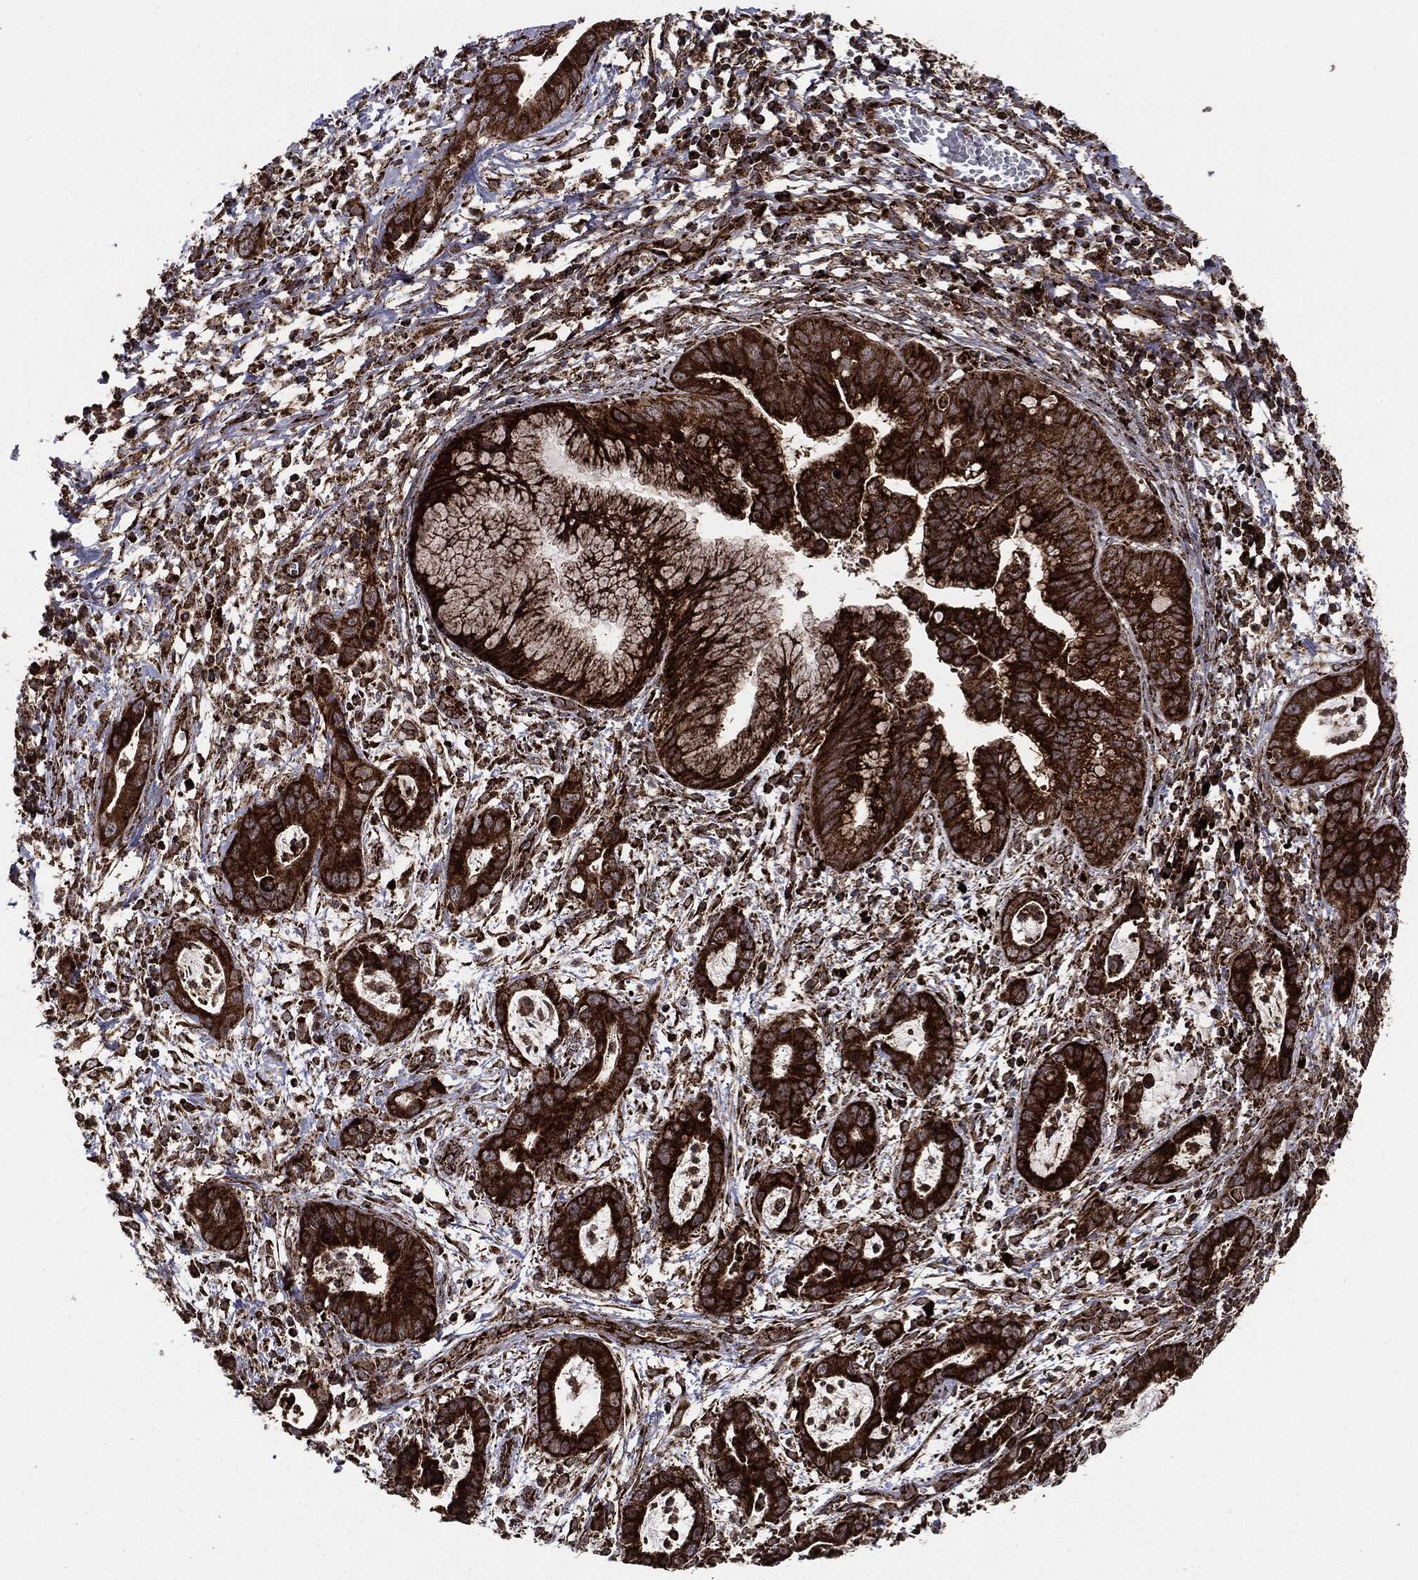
{"staining": {"intensity": "strong", "quantity": ">75%", "location": "cytoplasmic/membranous"}, "tissue": "cervical cancer", "cell_type": "Tumor cells", "image_type": "cancer", "snomed": [{"axis": "morphology", "description": "Adenocarcinoma, NOS"}, {"axis": "topography", "description": "Cervix"}], "caption": "Immunohistochemistry histopathology image of cervical adenocarcinoma stained for a protein (brown), which shows high levels of strong cytoplasmic/membranous staining in approximately >75% of tumor cells.", "gene": "MAP2K1", "patient": {"sex": "female", "age": 44}}